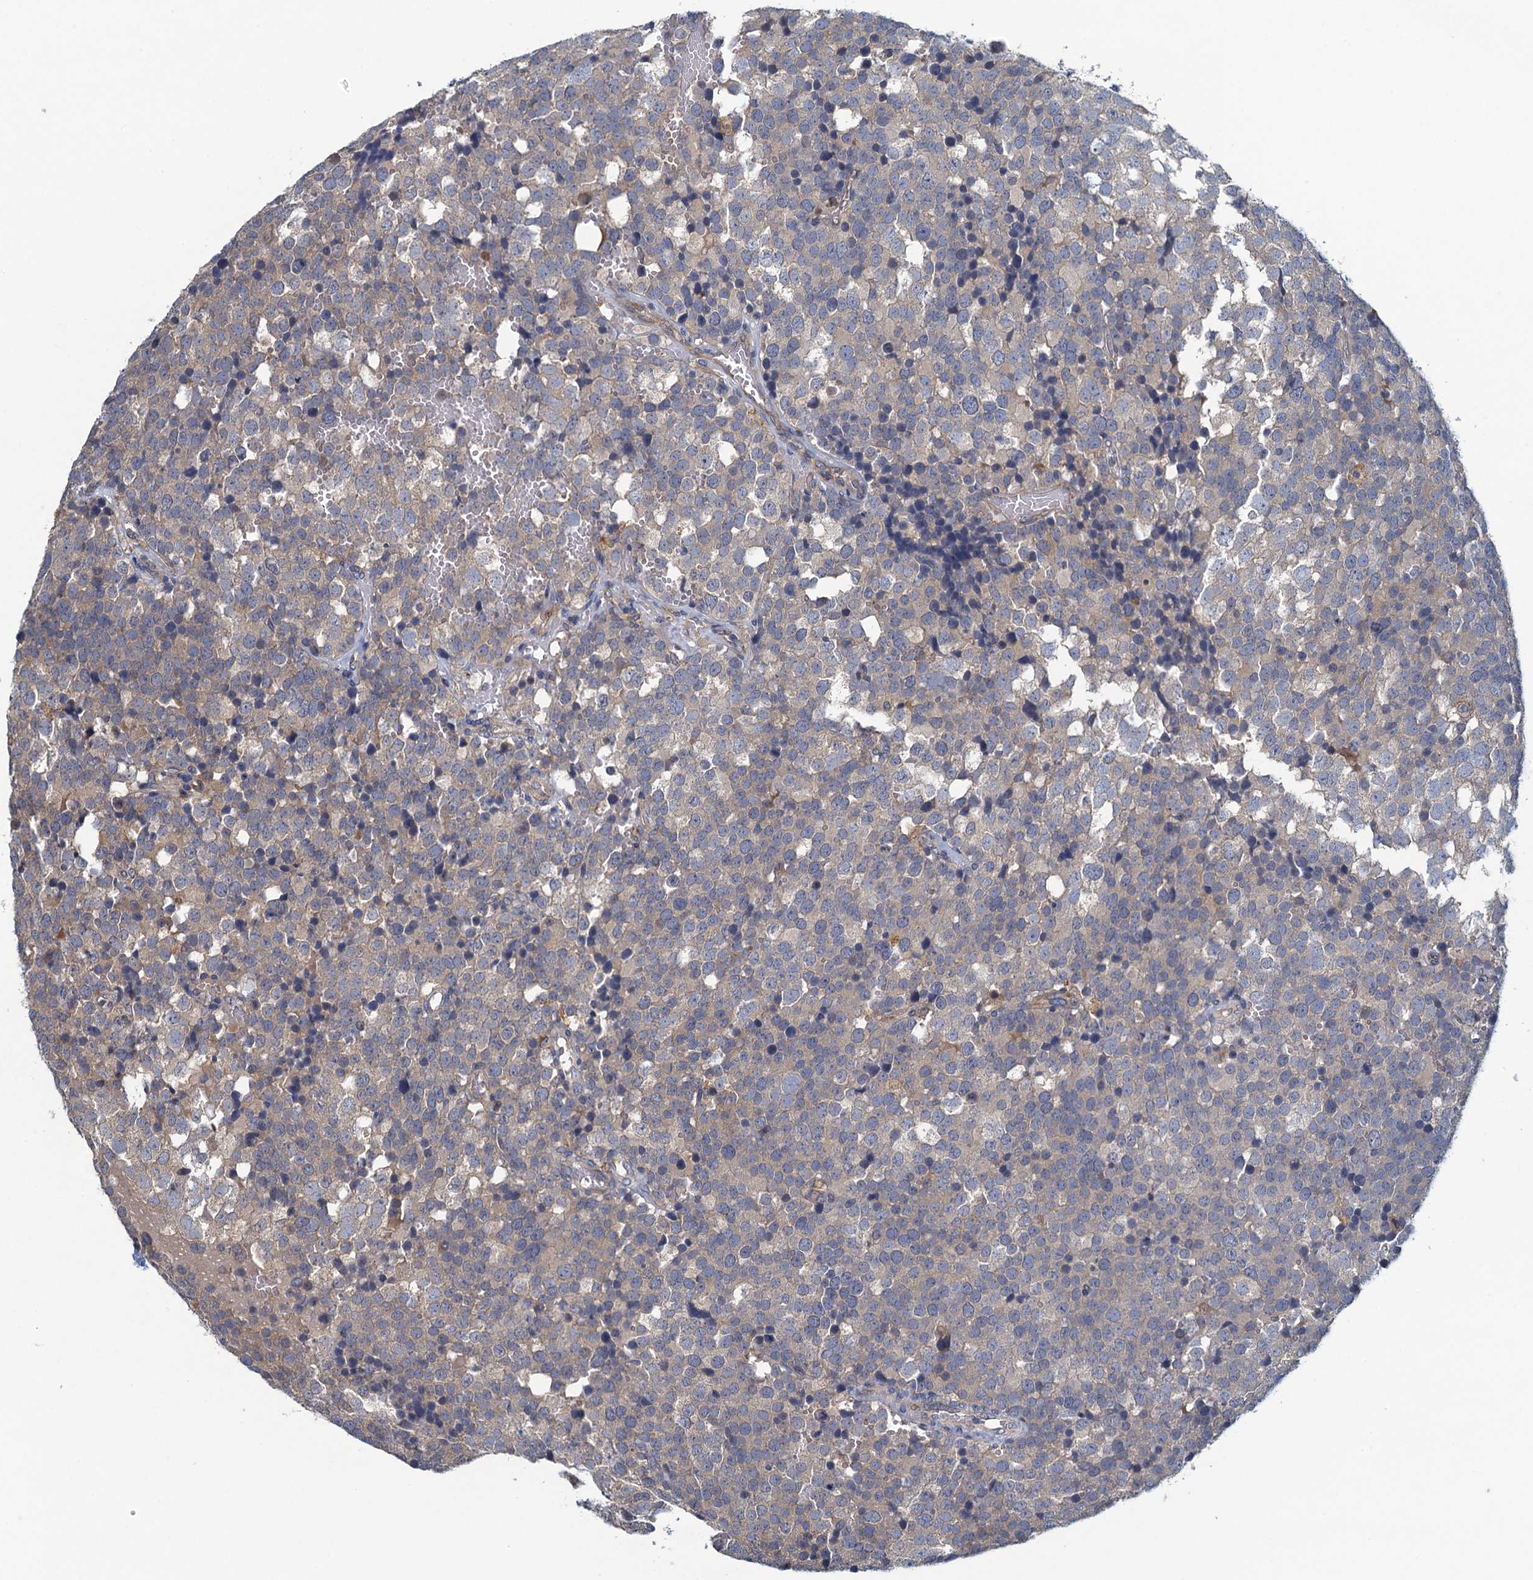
{"staining": {"intensity": "weak", "quantity": "<25%", "location": "cytoplasmic/membranous"}, "tissue": "testis cancer", "cell_type": "Tumor cells", "image_type": "cancer", "snomed": [{"axis": "morphology", "description": "Seminoma, NOS"}, {"axis": "topography", "description": "Testis"}], "caption": "High power microscopy image of an IHC histopathology image of testis seminoma, revealing no significant positivity in tumor cells. (Stains: DAB (3,3'-diaminobenzidine) immunohistochemistry with hematoxylin counter stain, Microscopy: brightfield microscopy at high magnification).", "gene": "NCKAP1L", "patient": {"sex": "male", "age": 71}}